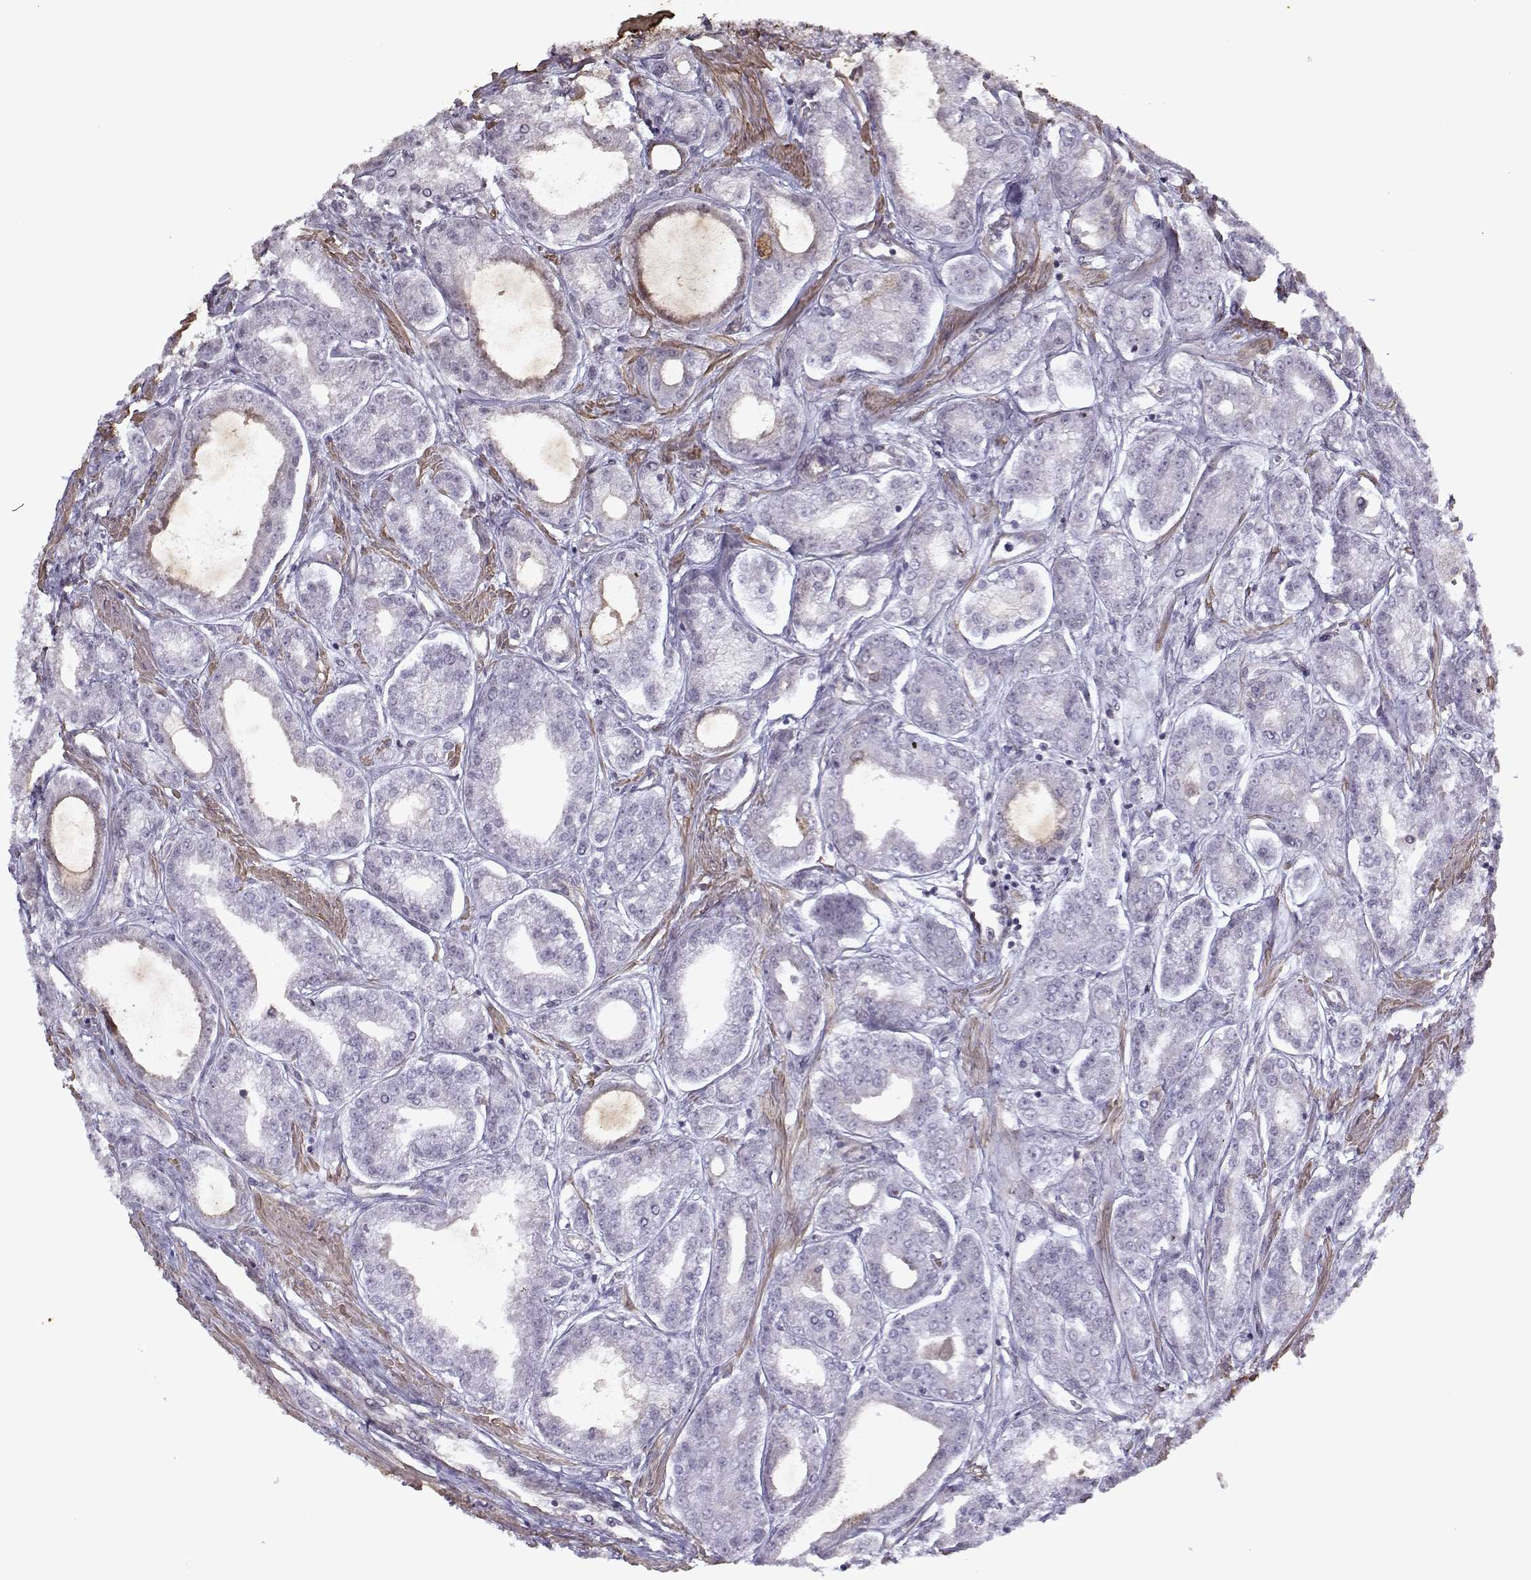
{"staining": {"intensity": "negative", "quantity": "none", "location": "none"}, "tissue": "prostate cancer", "cell_type": "Tumor cells", "image_type": "cancer", "snomed": [{"axis": "morphology", "description": "Adenocarcinoma, NOS"}, {"axis": "topography", "description": "Prostate"}], "caption": "This is a photomicrograph of immunohistochemistry staining of prostate adenocarcinoma, which shows no expression in tumor cells.", "gene": "KRT9", "patient": {"sex": "male", "age": 71}}